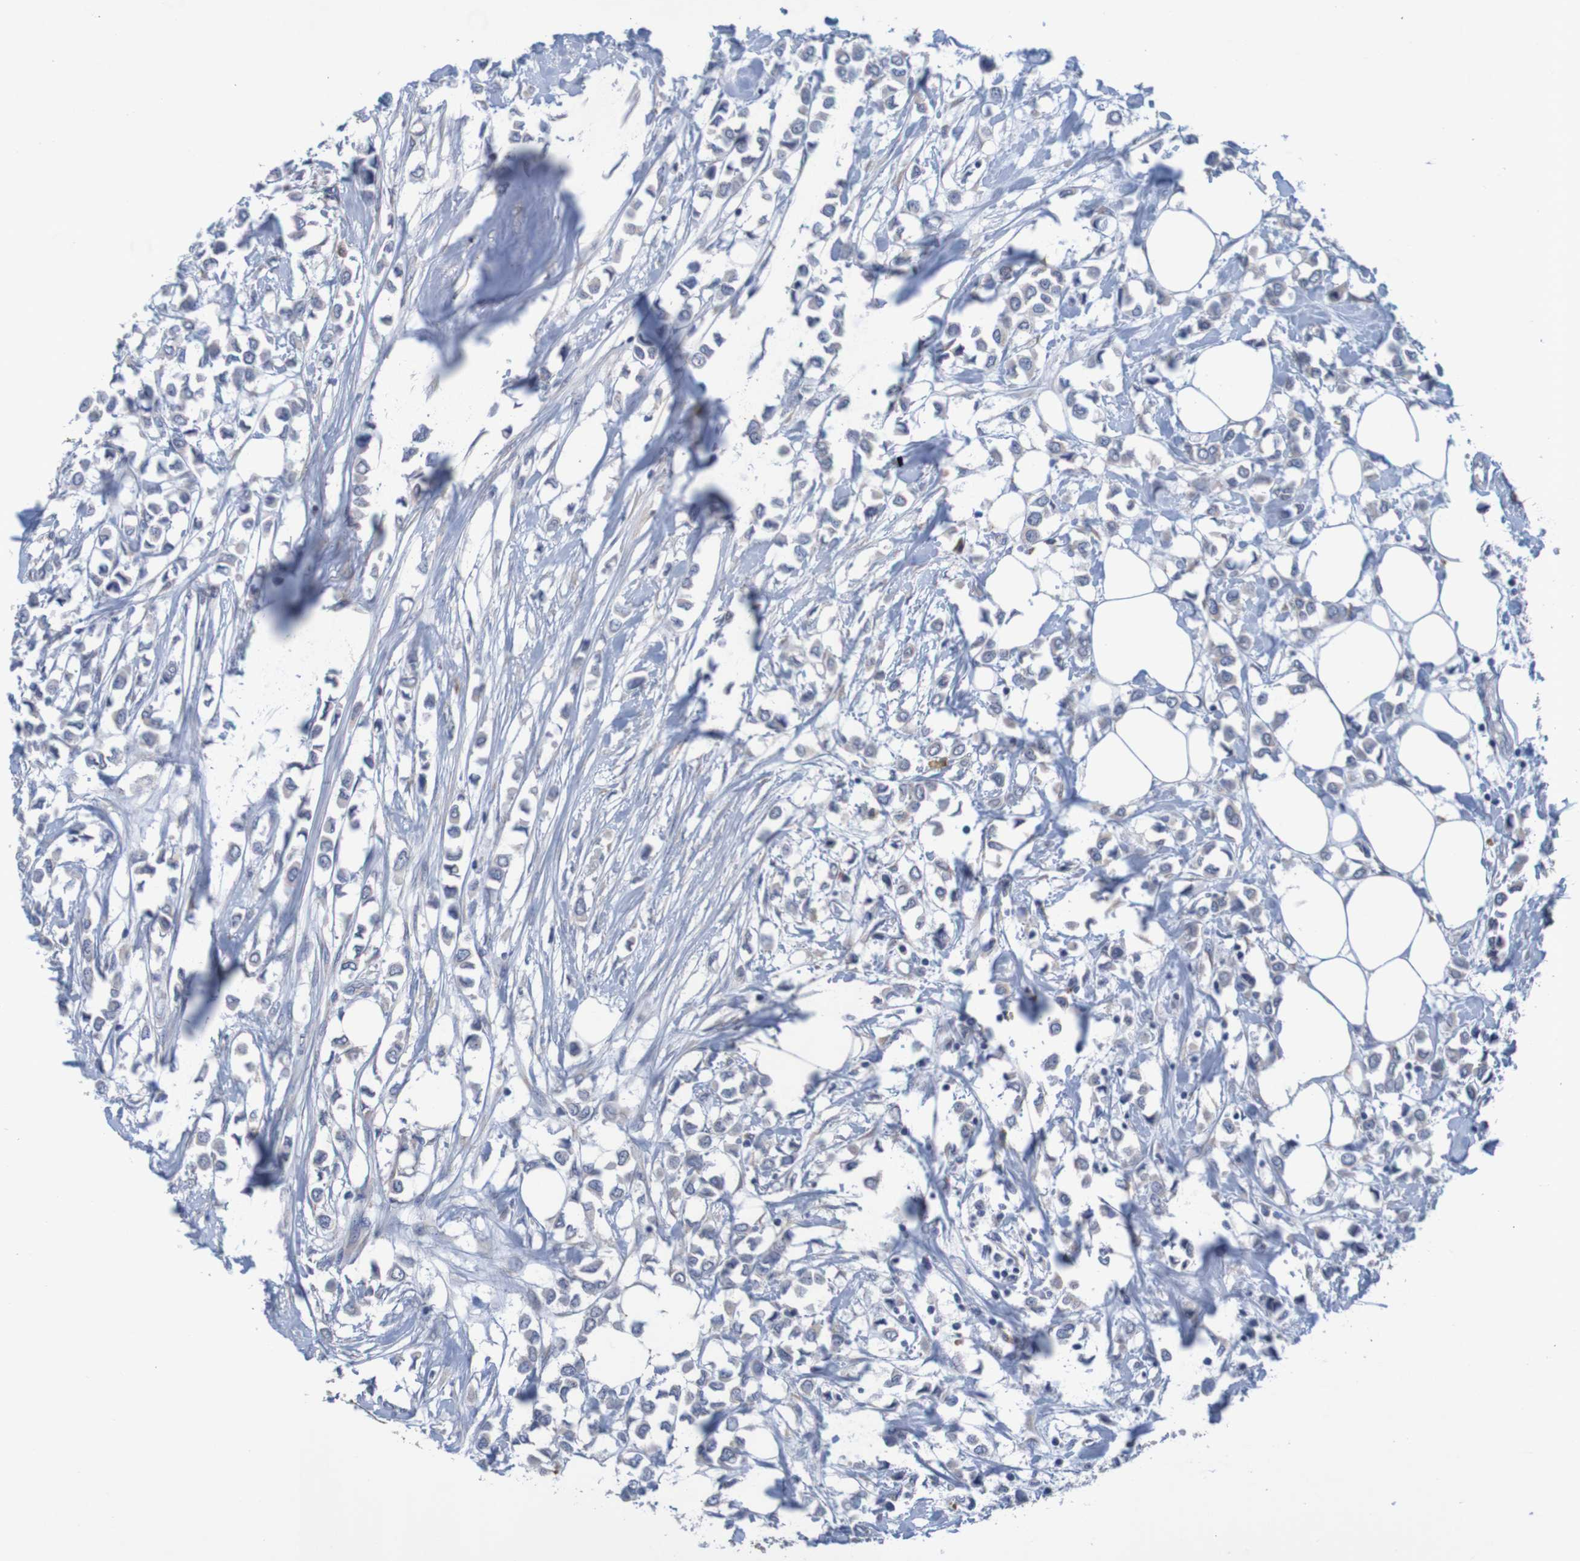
{"staining": {"intensity": "negative", "quantity": "none", "location": "none"}, "tissue": "breast cancer", "cell_type": "Tumor cells", "image_type": "cancer", "snomed": [{"axis": "morphology", "description": "Lobular carcinoma"}, {"axis": "topography", "description": "Breast"}], "caption": "Immunohistochemistry (IHC) photomicrograph of human lobular carcinoma (breast) stained for a protein (brown), which shows no expression in tumor cells. (Brightfield microscopy of DAB (3,3'-diaminobenzidine) immunohistochemistry (IHC) at high magnification).", "gene": "LTA", "patient": {"sex": "female", "age": 51}}